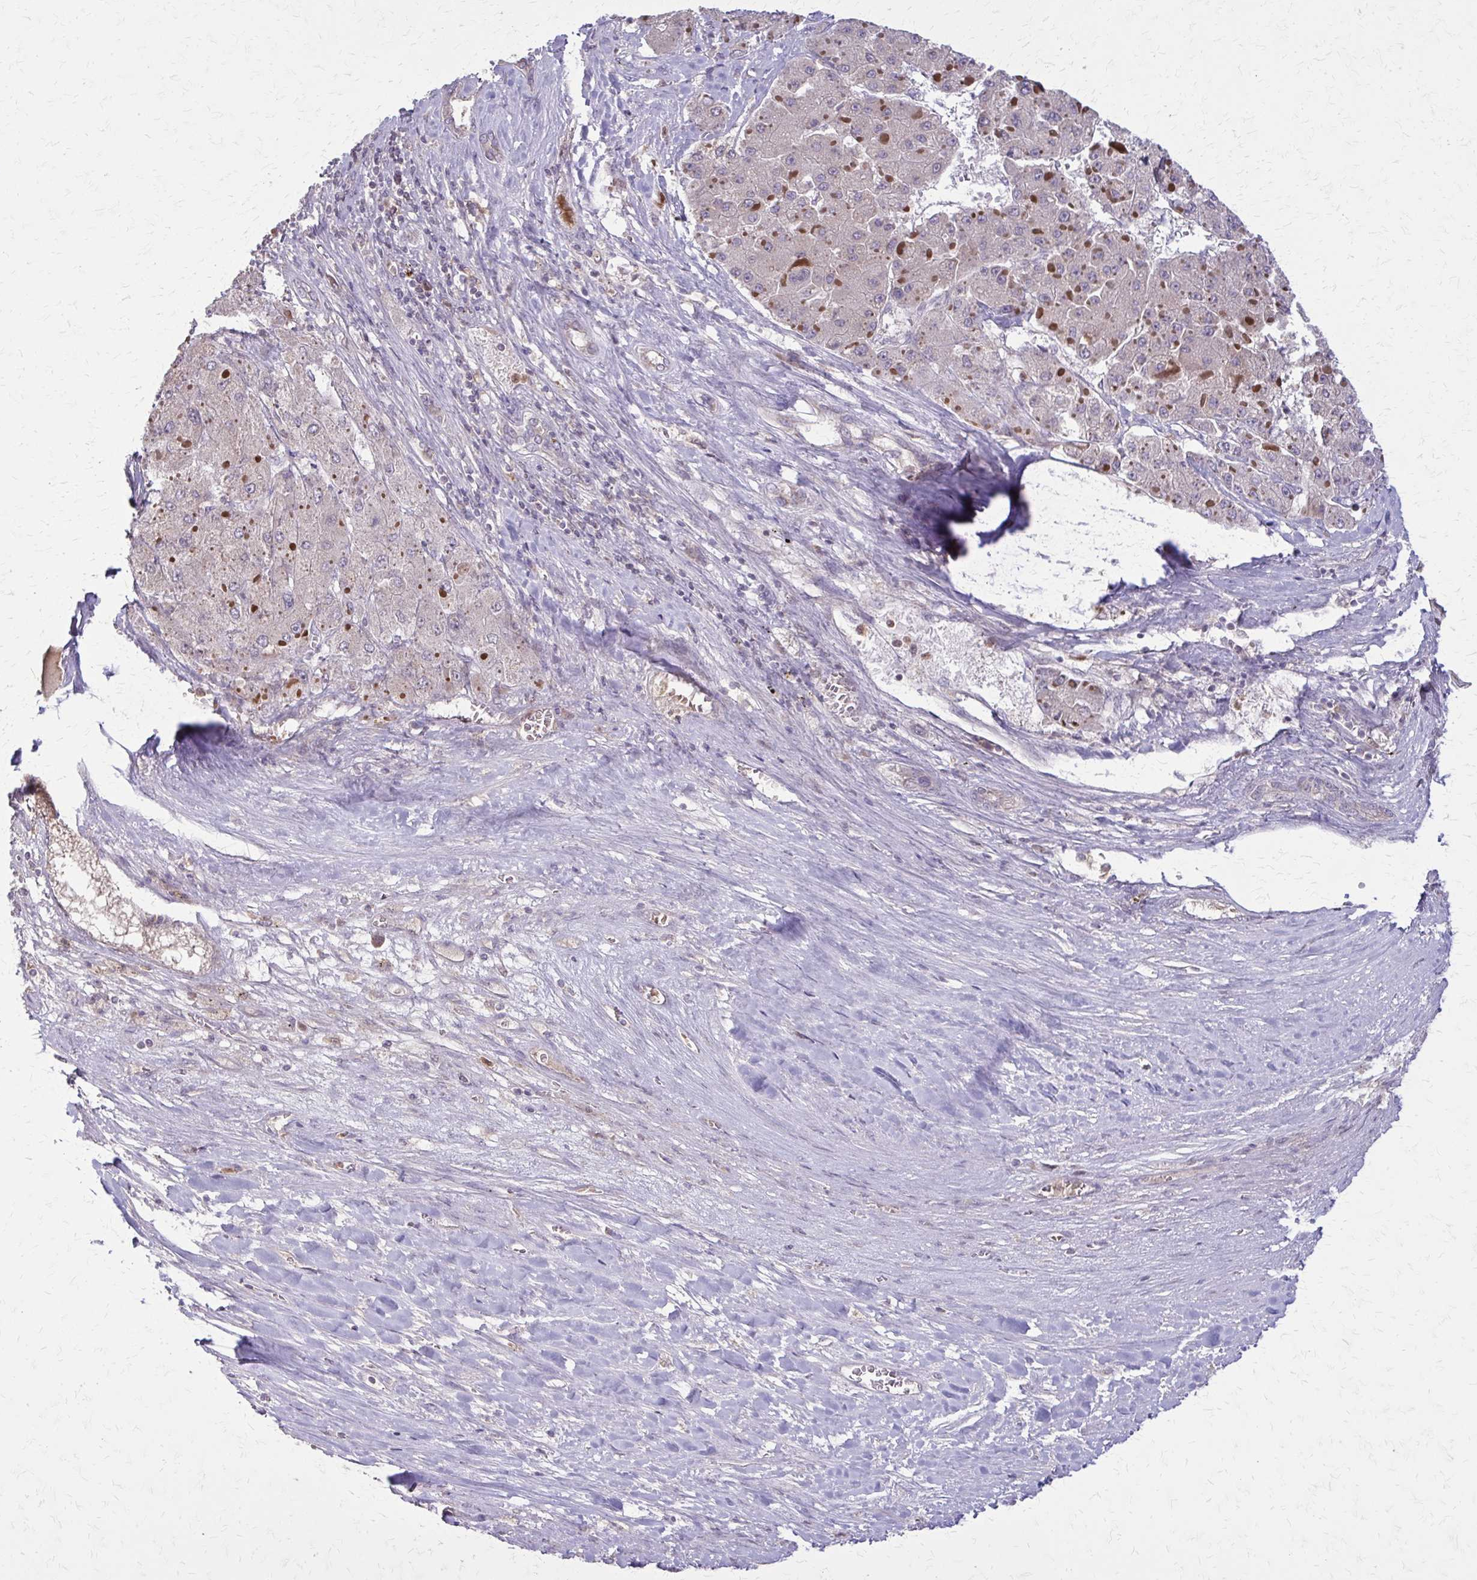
{"staining": {"intensity": "negative", "quantity": "none", "location": "none"}, "tissue": "liver cancer", "cell_type": "Tumor cells", "image_type": "cancer", "snomed": [{"axis": "morphology", "description": "Carcinoma, Hepatocellular, NOS"}, {"axis": "topography", "description": "Liver"}], "caption": "There is no significant expression in tumor cells of liver cancer.", "gene": "NRBF2", "patient": {"sex": "female", "age": 73}}